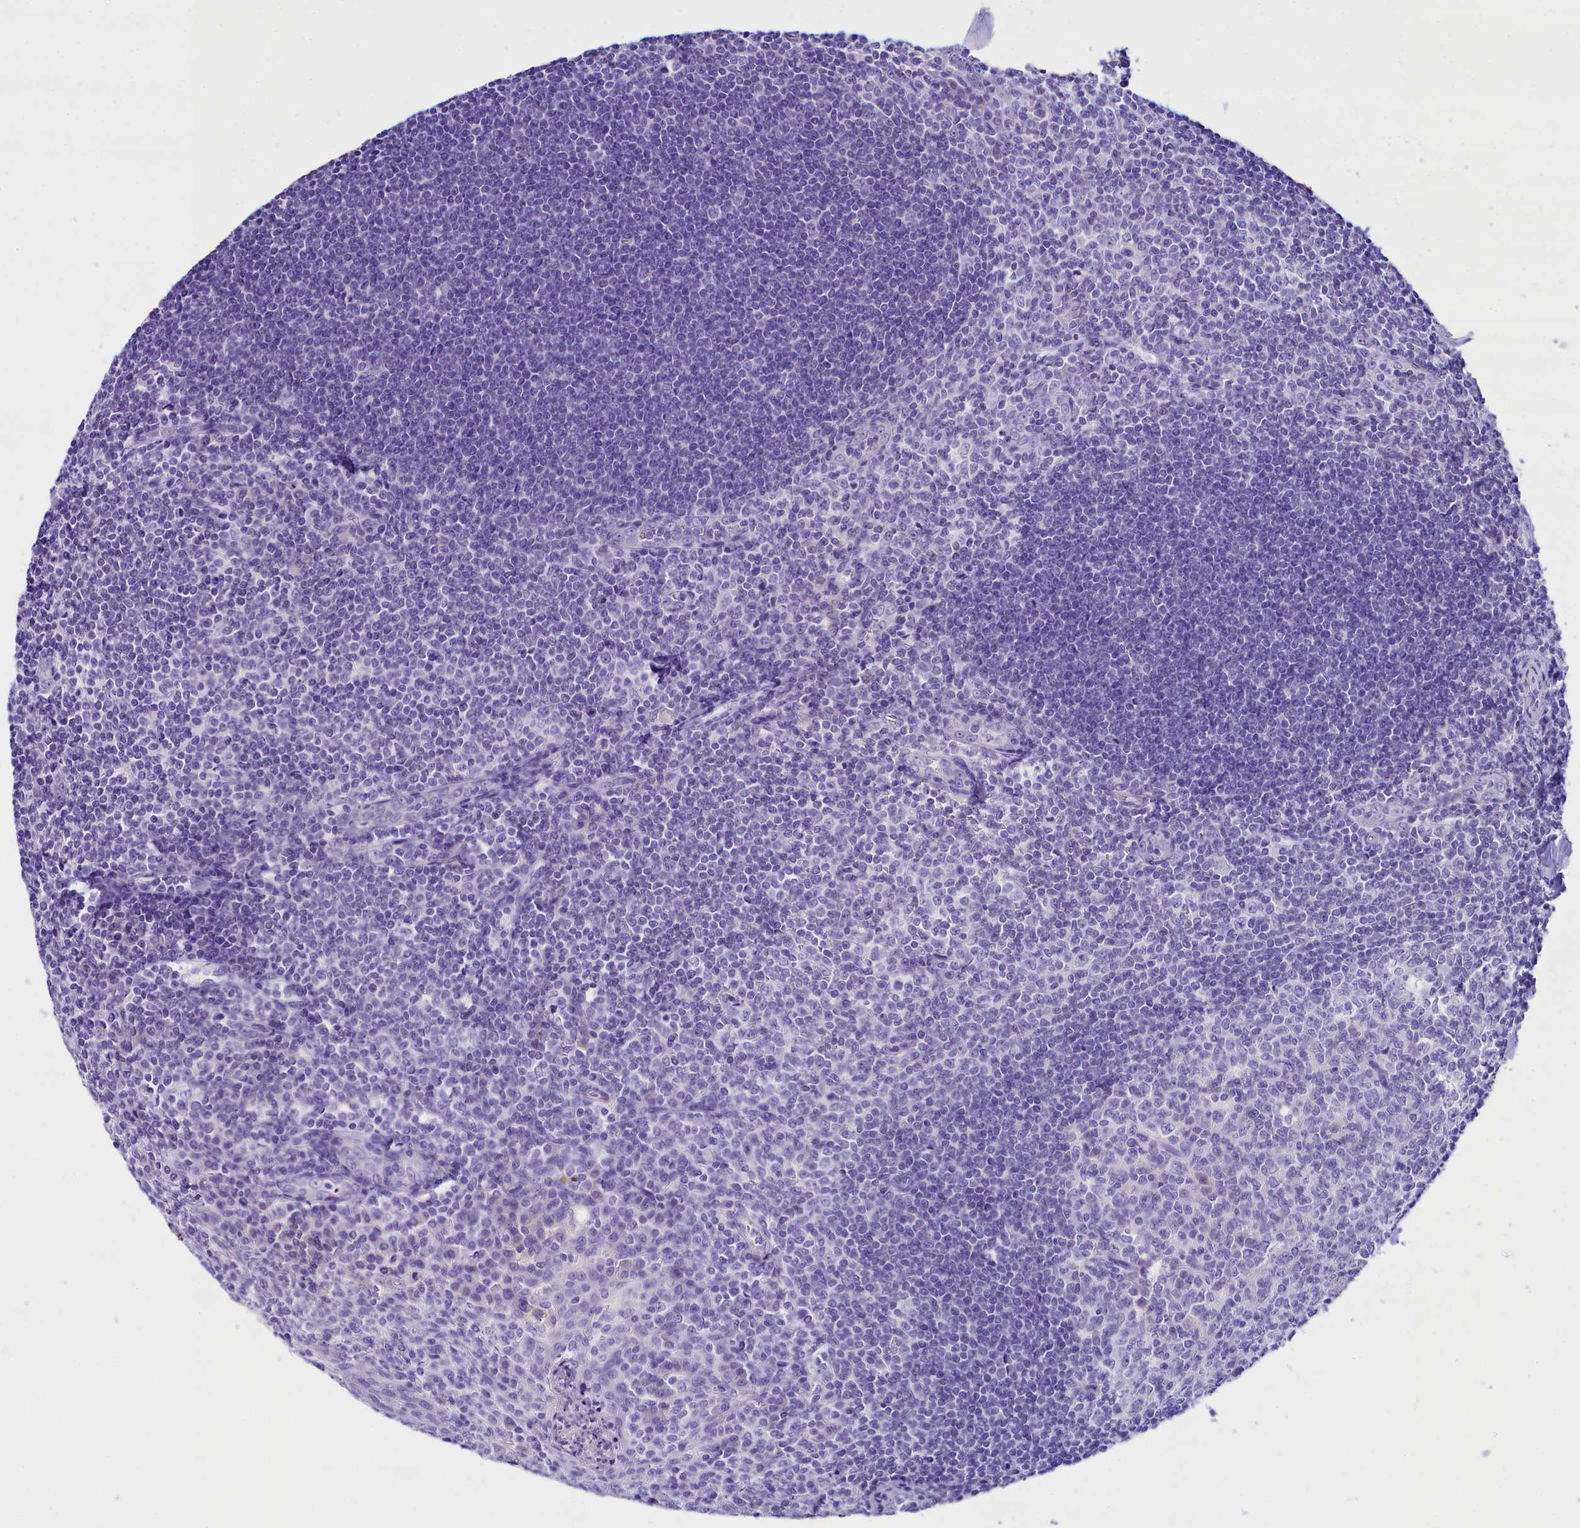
{"staining": {"intensity": "negative", "quantity": "none", "location": "none"}, "tissue": "tonsil", "cell_type": "Germinal center cells", "image_type": "normal", "snomed": [{"axis": "morphology", "description": "Normal tissue, NOS"}, {"axis": "topography", "description": "Tonsil"}], "caption": "The histopathology image demonstrates no significant positivity in germinal center cells of tonsil.", "gene": "SKIDA1", "patient": {"sex": "male", "age": 27}}